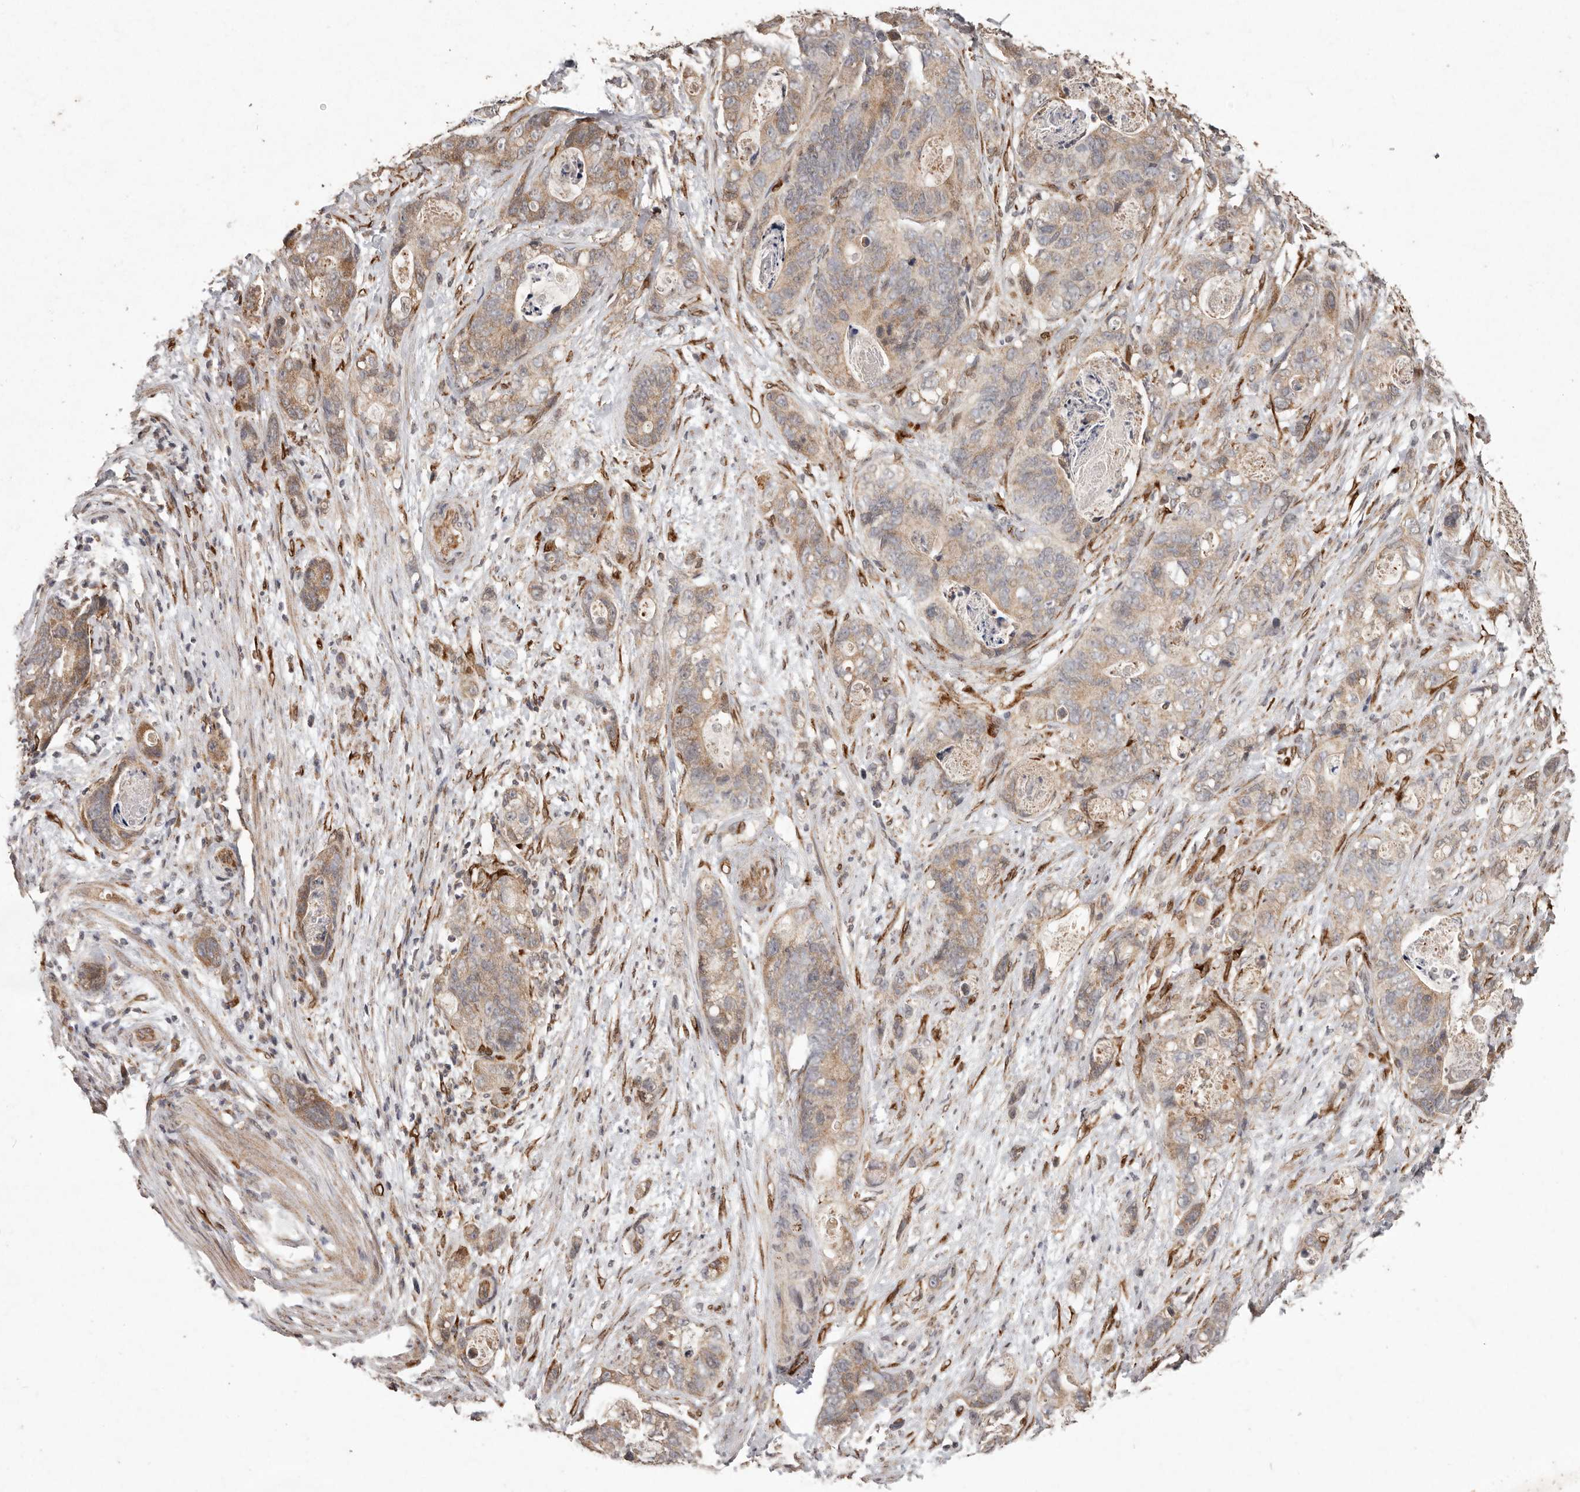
{"staining": {"intensity": "moderate", "quantity": "25%-75%", "location": "cytoplasmic/membranous"}, "tissue": "stomach cancer", "cell_type": "Tumor cells", "image_type": "cancer", "snomed": [{"axis": "morphology", "description": "Normal tissue, NOS"}, {"axis": "morphology", "description": "Adenocarcinoma, NOS"}, {"axis": "topography", "description": "Stomach"}], "caption": "IHC histopathology image of neoplastic tissue: stomach cancer stained using IHC displays medium levels of moderate protein expression localized specifically in the cytoplasmic/membranous of tumor cells, appearing as a cytoplasmic/membranous brown color.", "gene": "PLOD2", "patient": {"sex": "female", "age": 89}}